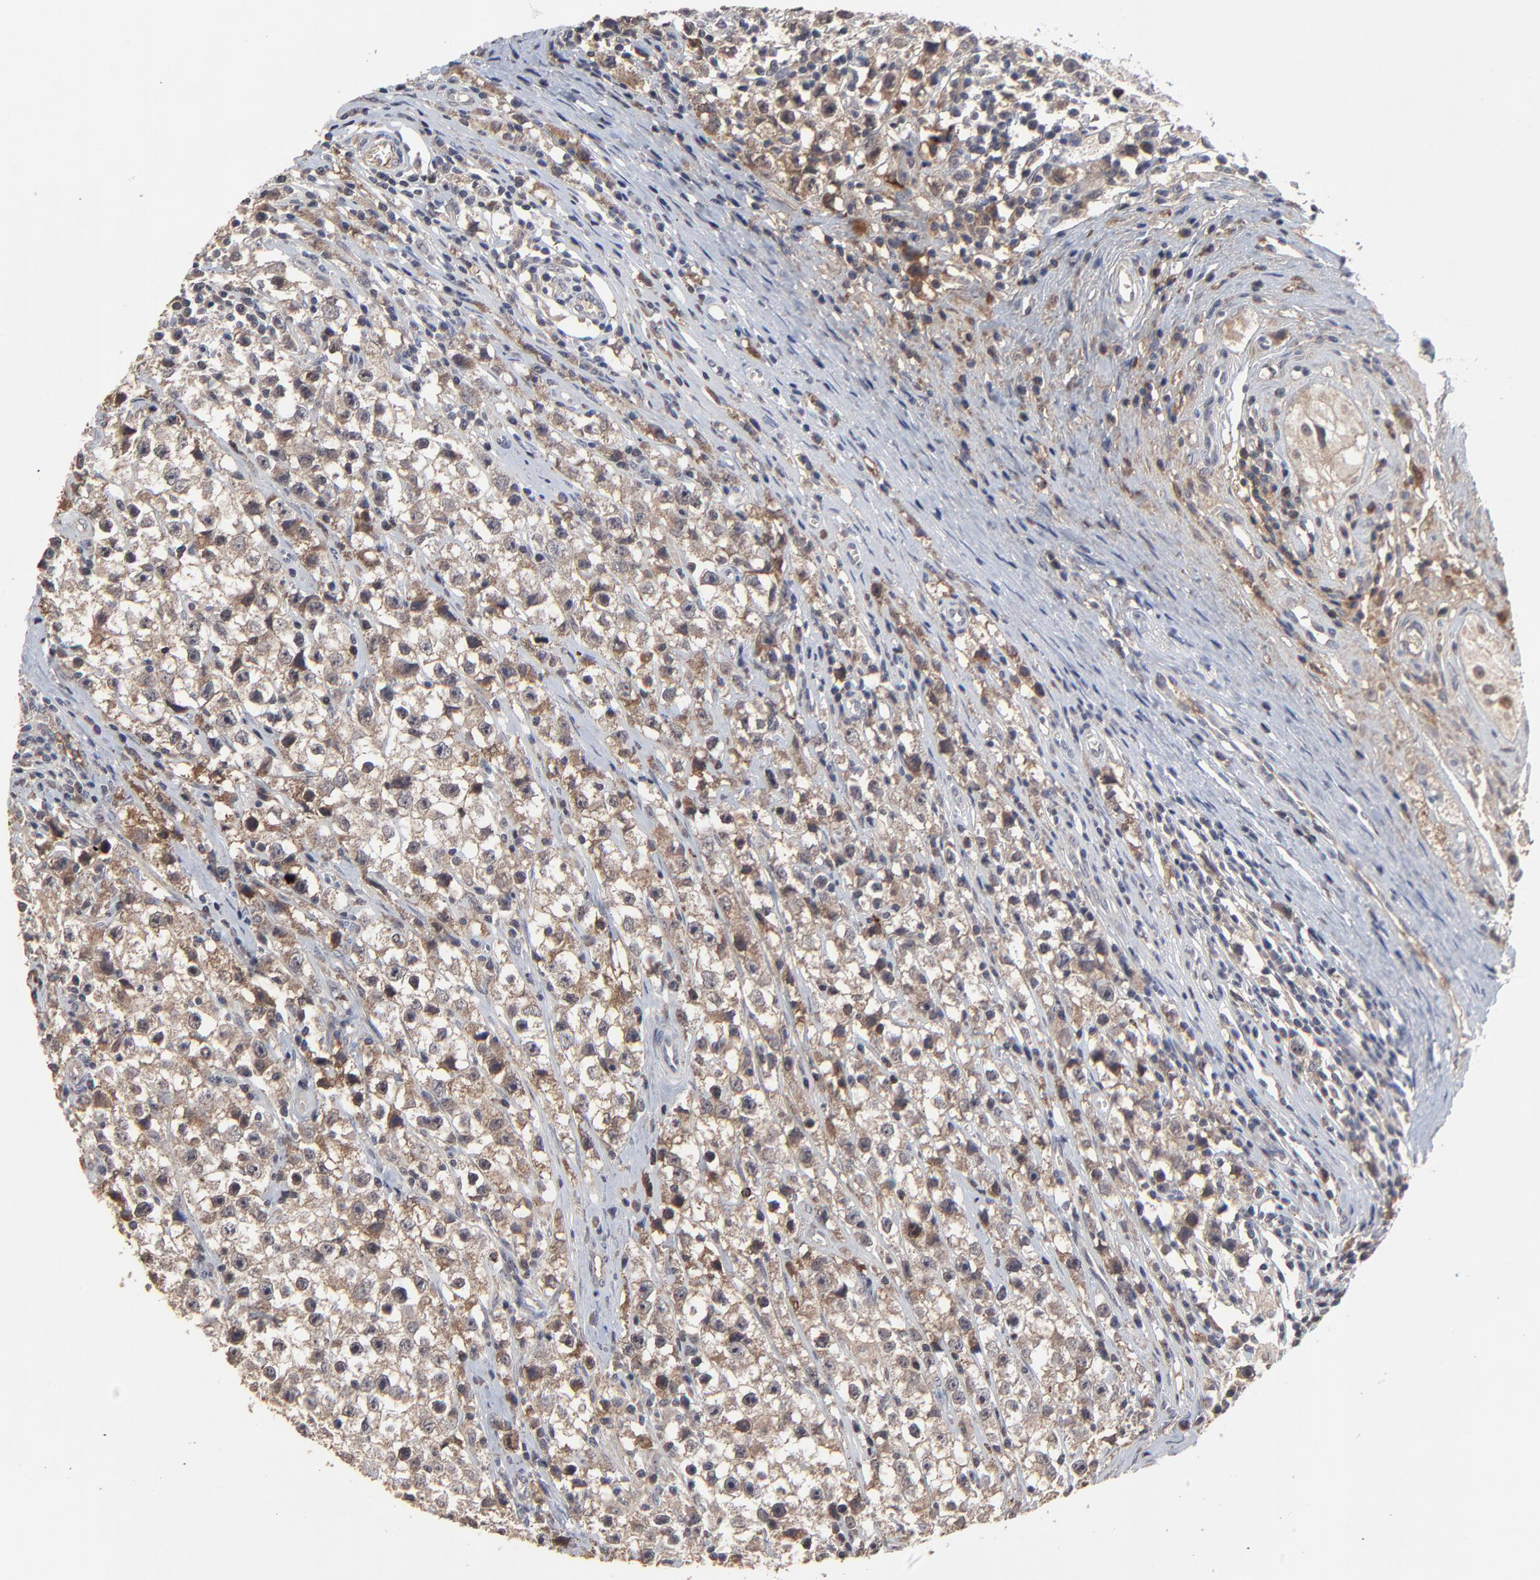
{"staining": {"intensity": "moderate", "quantity": ">75%", "location": "cytoplasmic/membranous"}, "tissue": "testis cancer", "cell_type": "Tumor cells", "image_type": "cancer", "snomed": [{"axis": "morphology", "description": "Seminoma, NOS"}, {"axis": "topography", "description": "Testis"}], "caption": "A brown stain labels moderate cytoplasmic/membranous staining of a protein in human testis cancer tumor cells. (brown staining indicates protein expression, while blue staining denotes nuclei).", "gene": "VPREB3", "patient": {"sex": "male", "age": 35}}